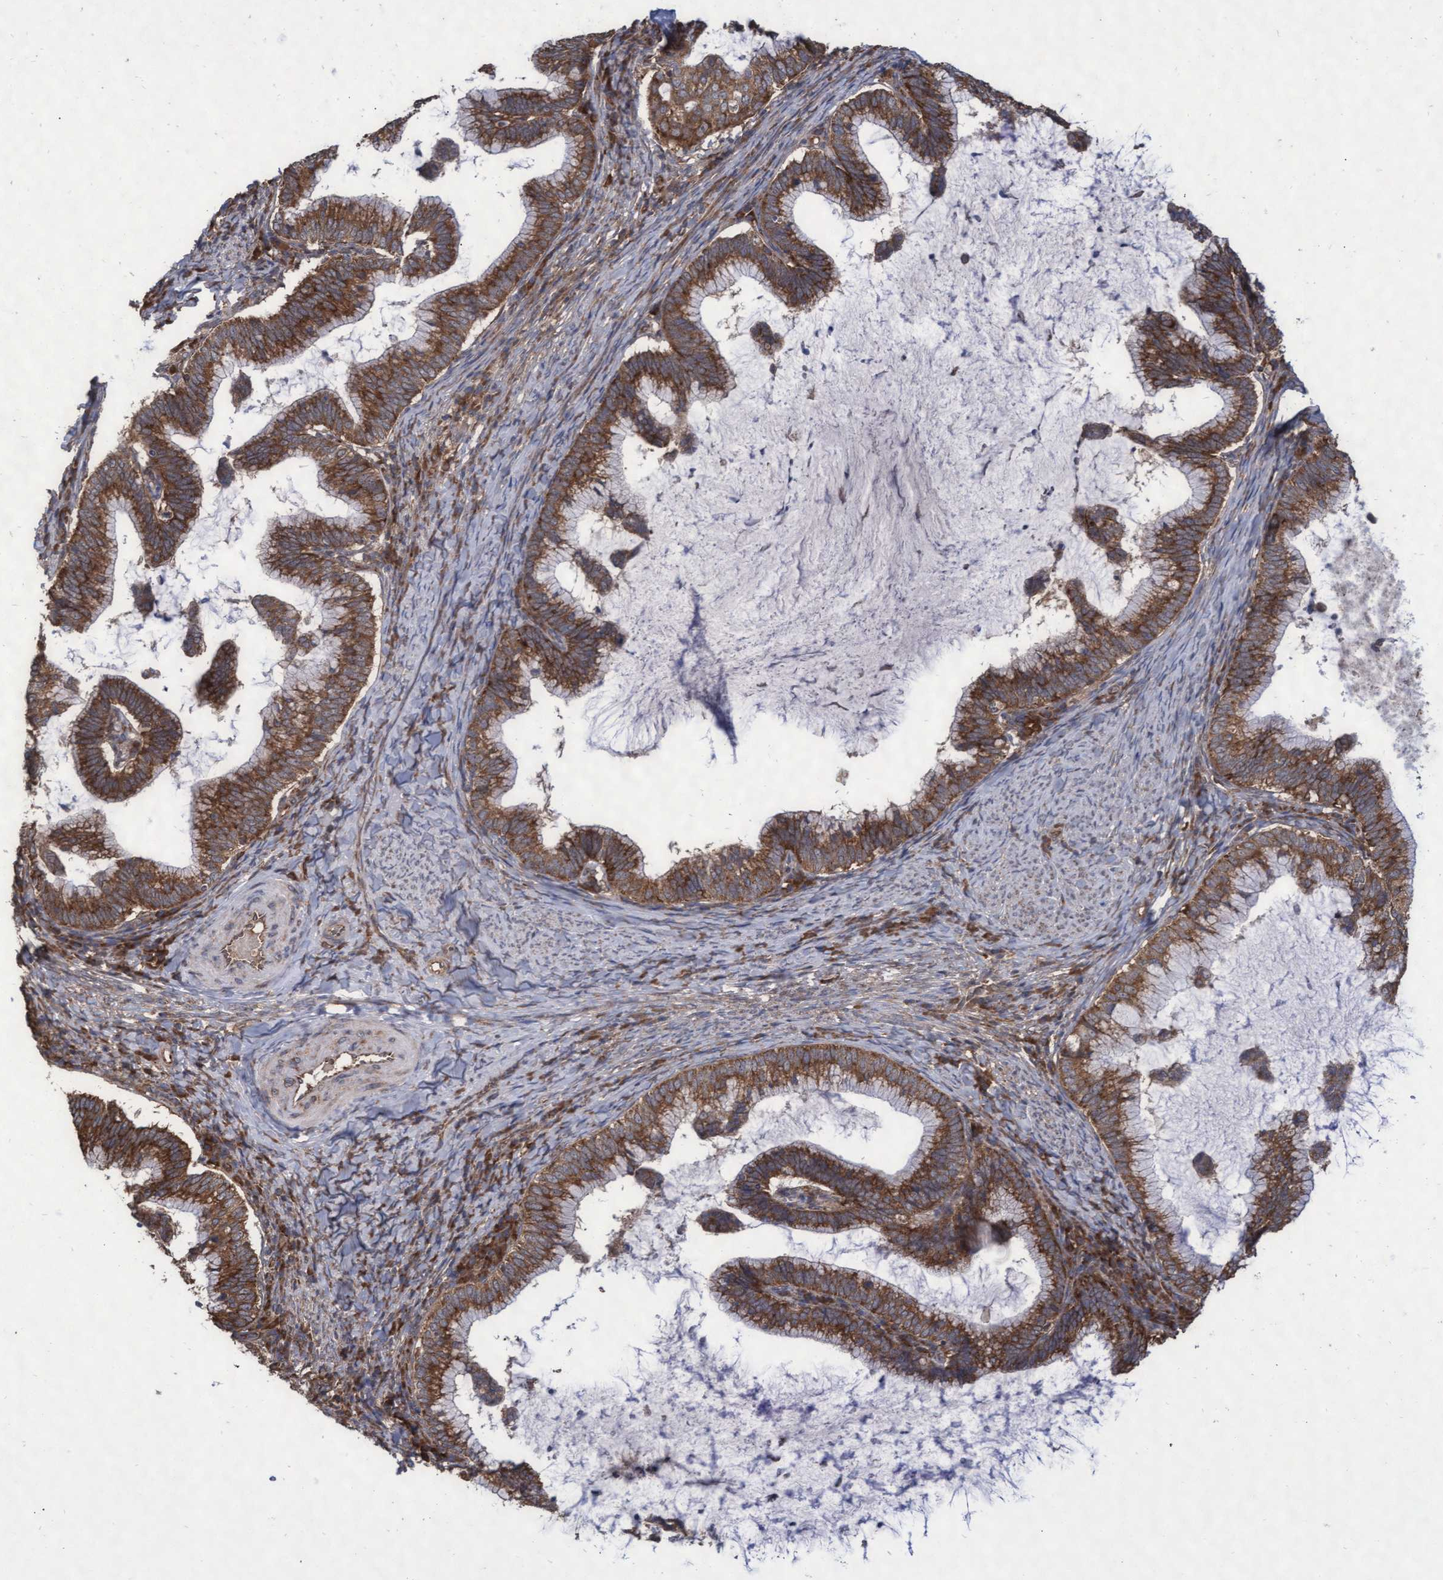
{"staining": {"intensity": "strong", "quantity": ">75%", "location": "cytoplasmic/membranous"}, "tissue": "cervical cancer", "cell_type": "Tumor cells", "image_type": "cancer", "snomed": [{"axis": "morphology", "description": "Adenocarcinoma, NOS"}, {"axis": "topography", "description": "Cervix"}], "caption": "Protein analysis of adenocarcinoma (cervical) tissue demonstrates strong cytoplasmic/membranous staining in about >75% of tumor cells. Using DAB (brown) and hematoxylin (blue) stains, captured at high magnification using brightfield microscopy.", "gene": "ABCF2", "patient": {"sex": "female", "age": 36}}